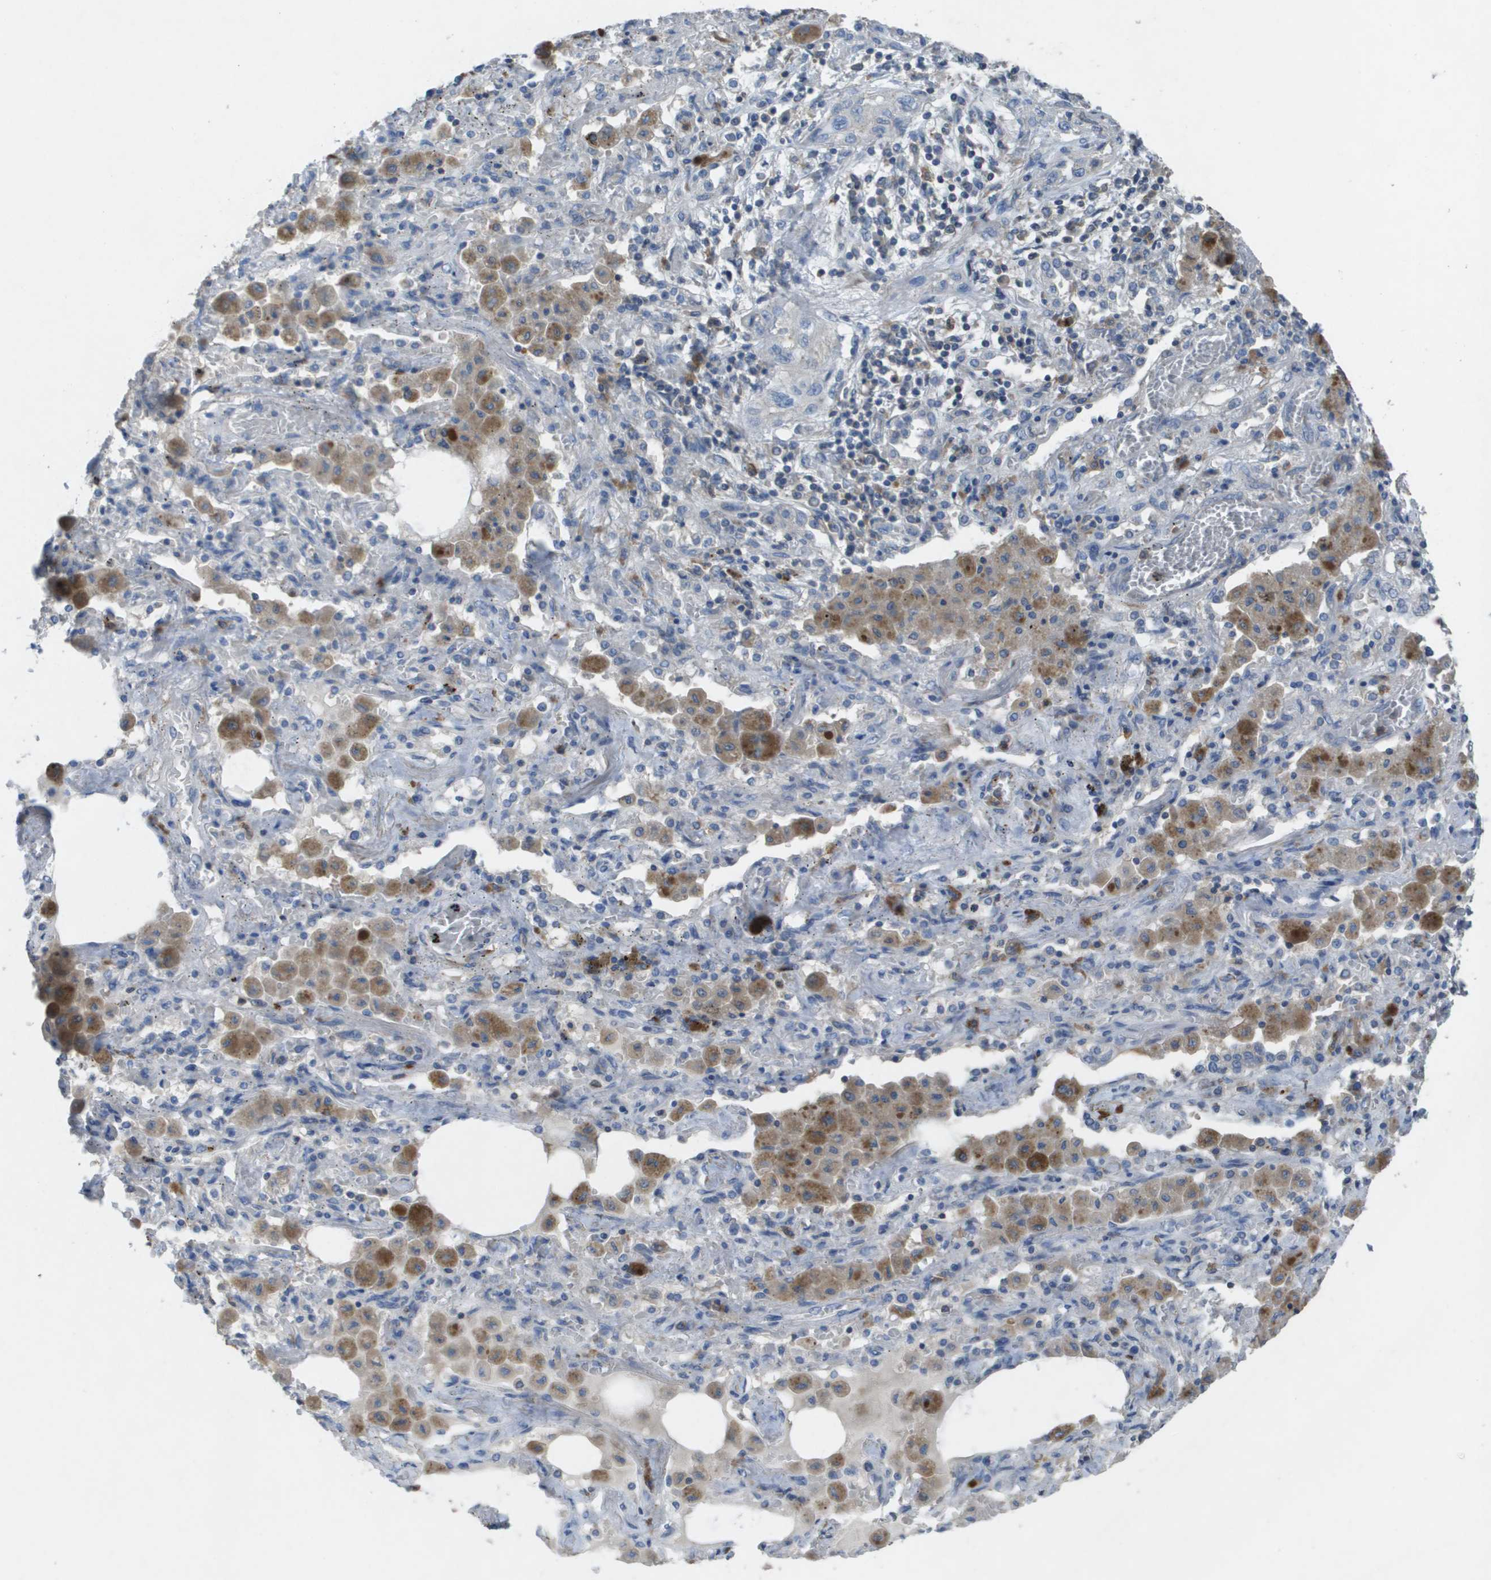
{"staining": {"intensity": "negative", "quantity": "none", "location": "none"}, "tissue": "lung cancer", "cell_type": "Tumor cells", "image_type": "cancer", "snomed": [{"axis": "morphology", "description": "Squamous cell carcinoma, NOS"}, {"axis": "topography", "description": "Lung"}], "caption": "DAB (3,3'-diaminobenzidine) immunohistochemical staining of human lung squamous cell carcinoma reveals no significant staining in tumor cells.", "gene": "CLCA4", "patient": {"sex": "female", "age": 47}}